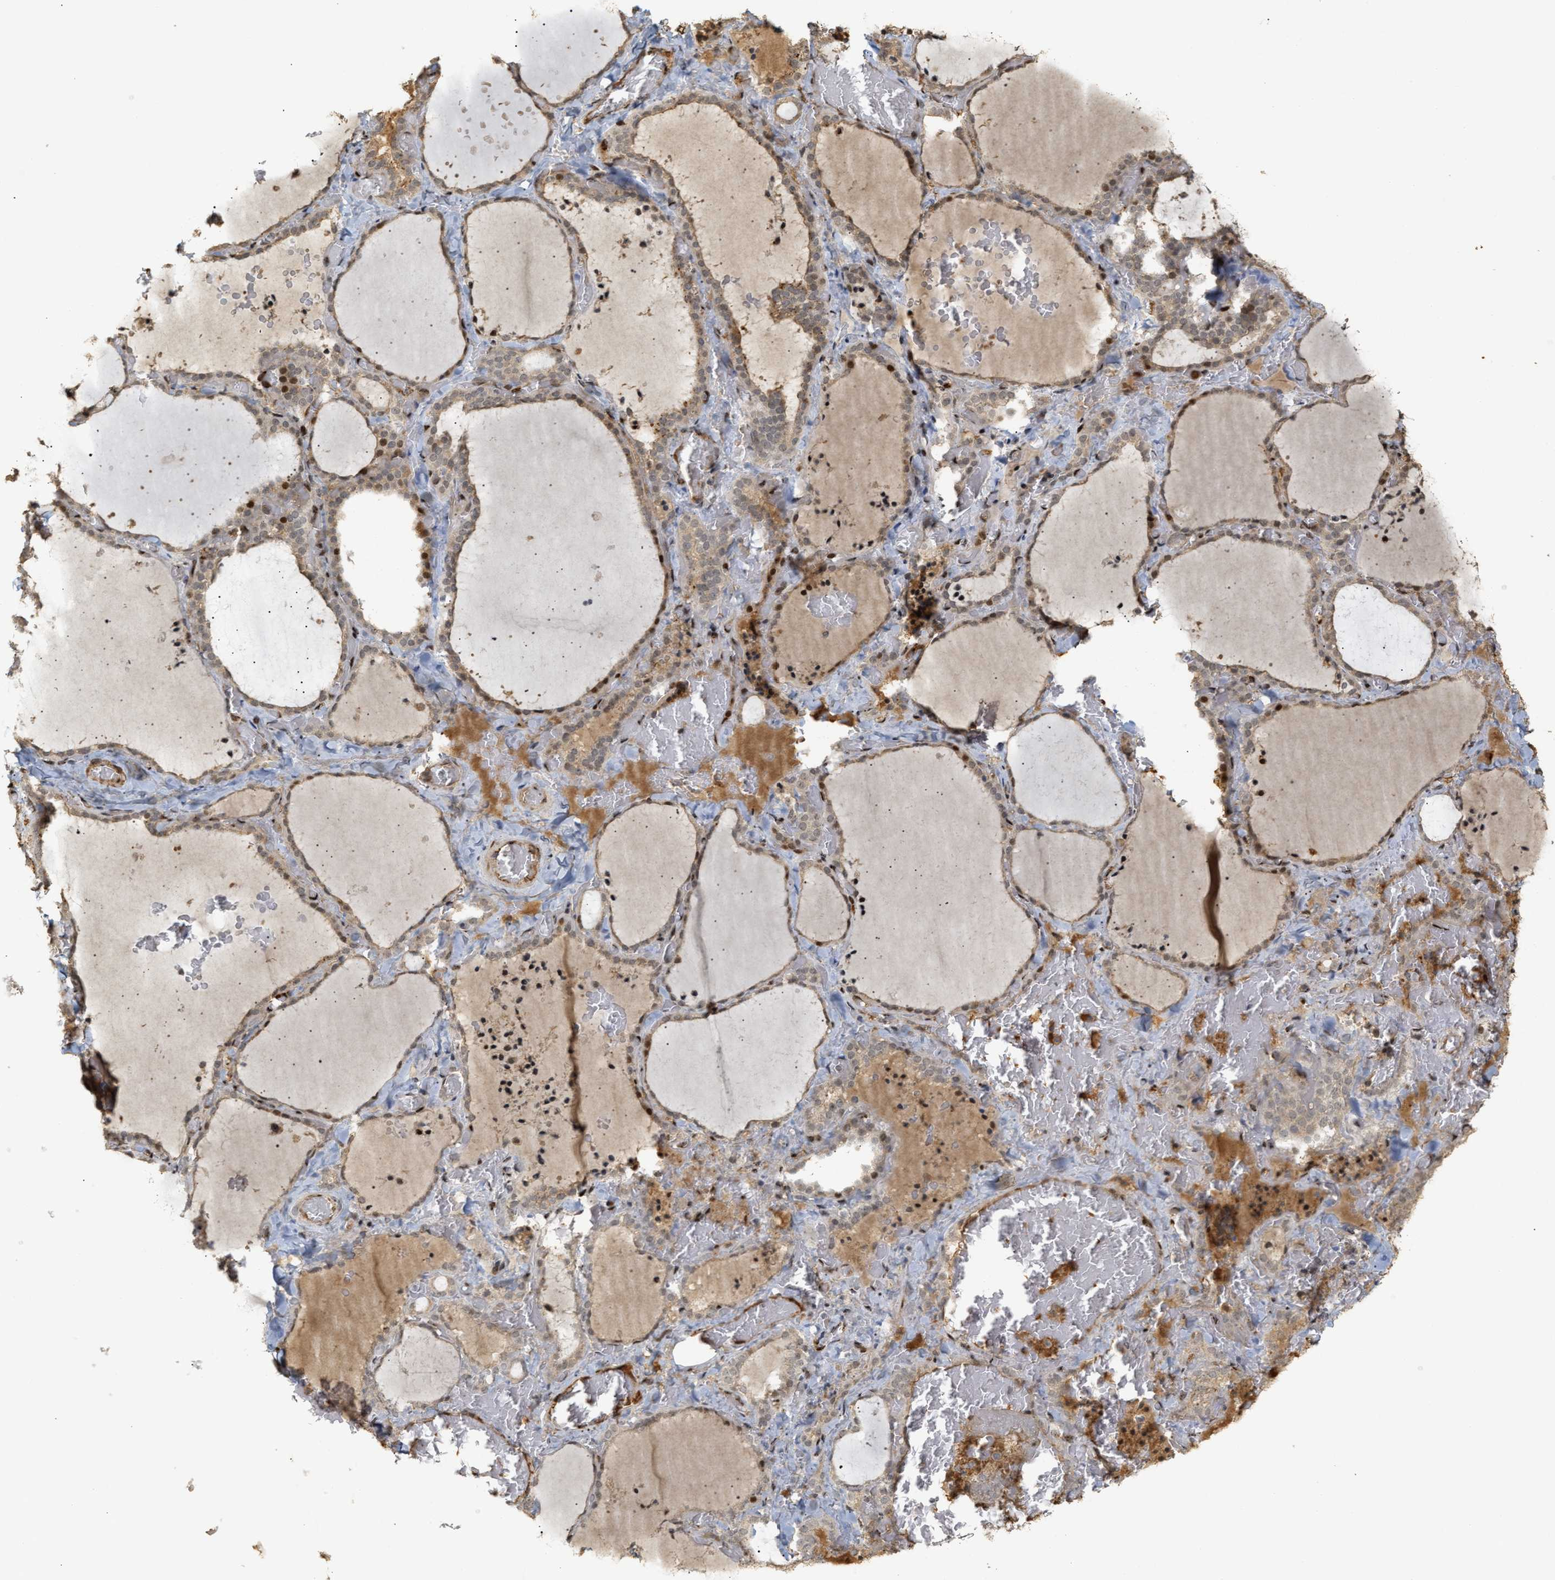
{"staining": {"intensity": "strong", "quantity": "<25%", "location": "cytoplasmic/membranous,nuclear"}, "tissue": "thyroid gland", "cell_type": "Glandular cells", "image_type": "normal", "snomed": [{"axis": "morphology", "description": "Normal tissue, NOS"}, {"axis": "topography", "description": "Thyroid gland"}], "caption": "Glandular cells display medium levels of strong cytoplasmic/membranous,nuclear expression in about <25% of cells in benign thyroid gland.", "gene": "ZFAND5", "patient": {"sex": "female", "age": 22}}